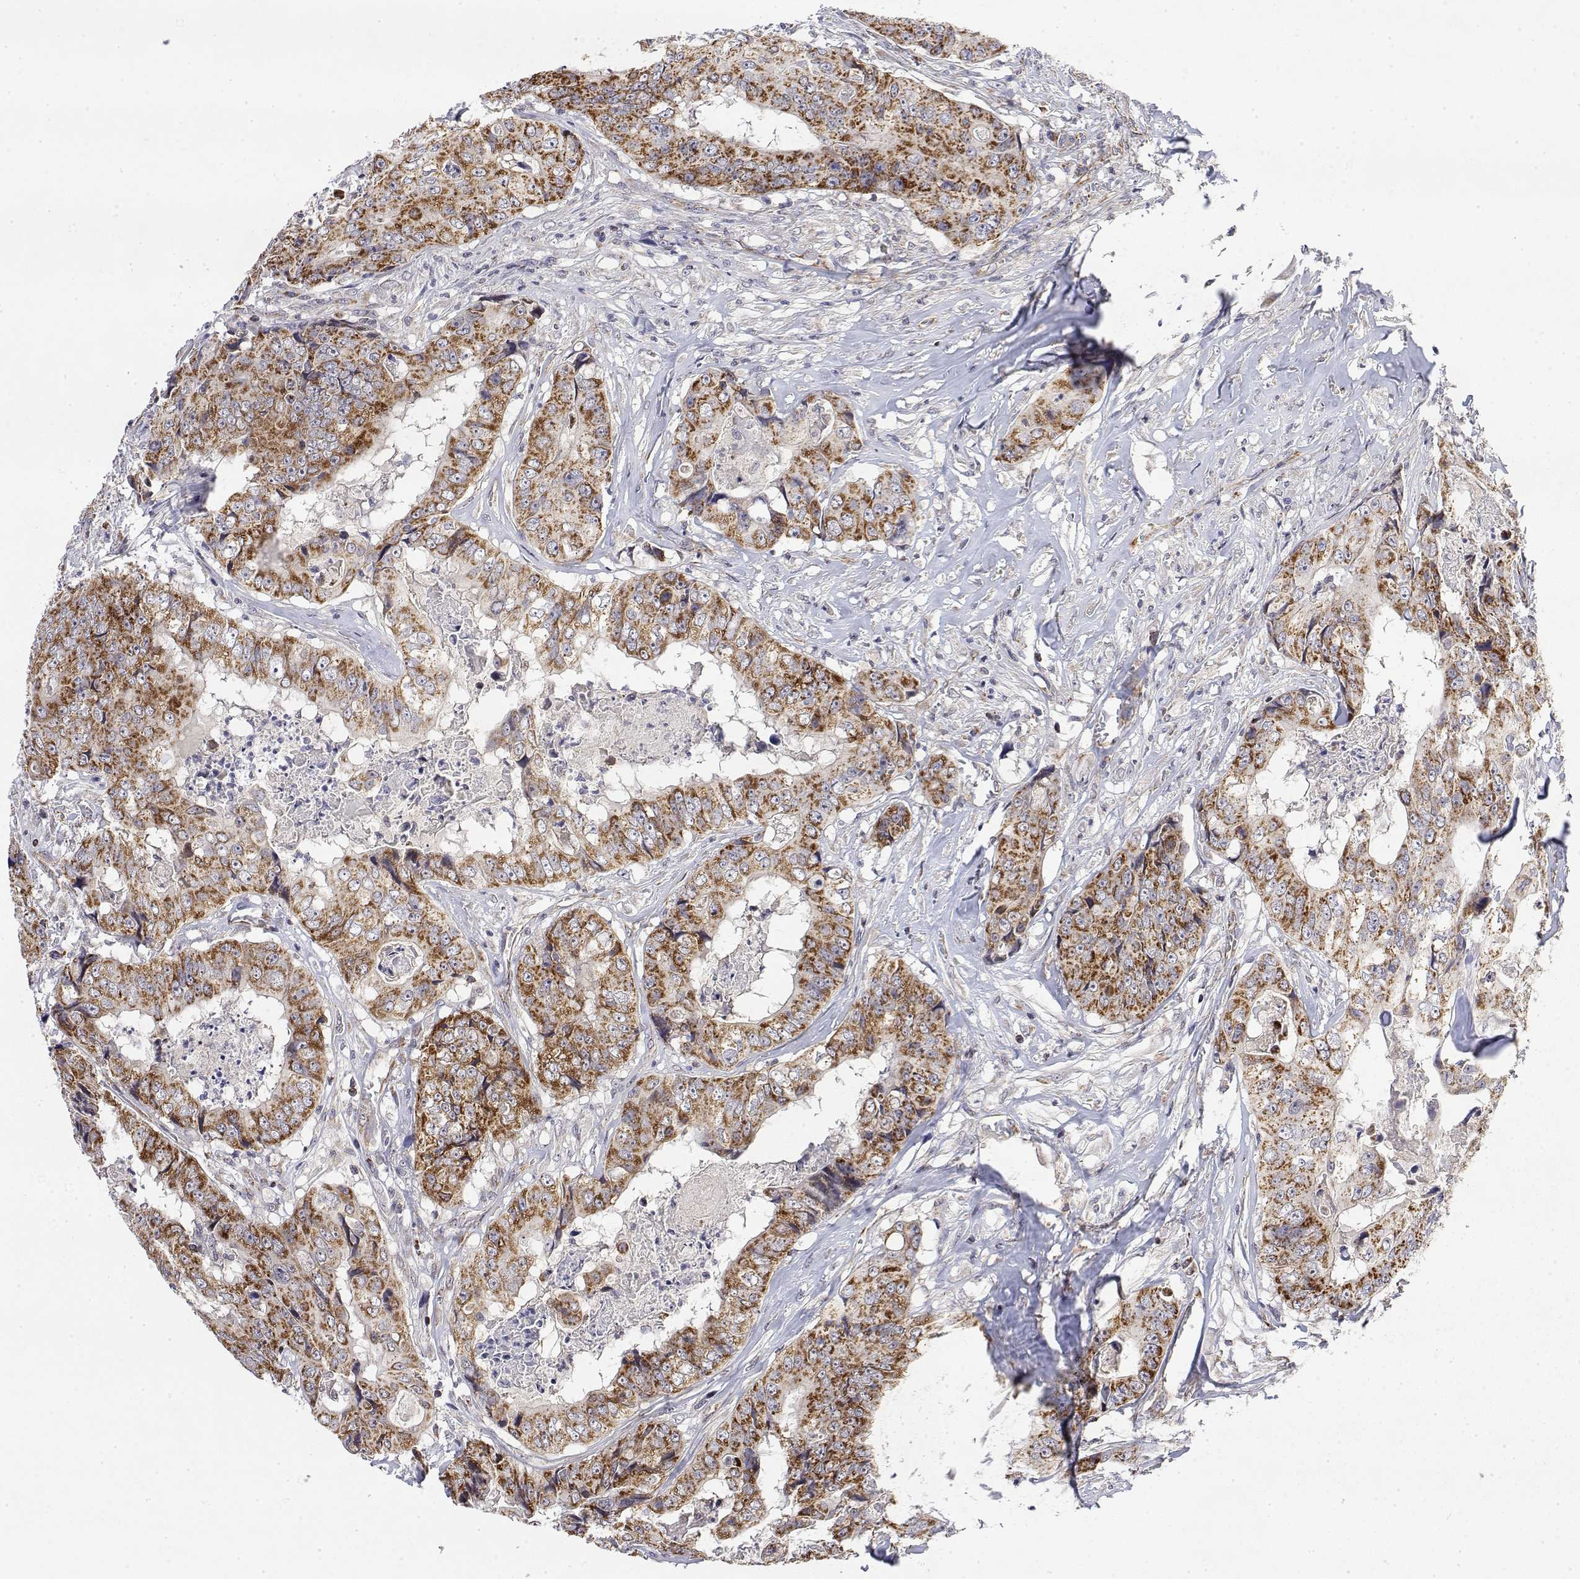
{"staining": {"intensity": "moderate", "quantity": ">75%", "location": "cytoplasmic/membranous"}, "tissue": "colorectal cancer", "cell_type": "Tumor cells", "image_type": "cancer", "snomed": [{"axis": "morphology", "description": "Adenocarcinoma, NOS"}, {"axis": "topography", "description": "Rectum"}], "caption": "Protein expression analysis of human colorectal adenocarcinoma reveals moderate cytoplasmic/membranous positivity in about >75% of tumor cells.", "gene": "GADD45GIP1", "patient": {"sex": "female", "age": 62}}